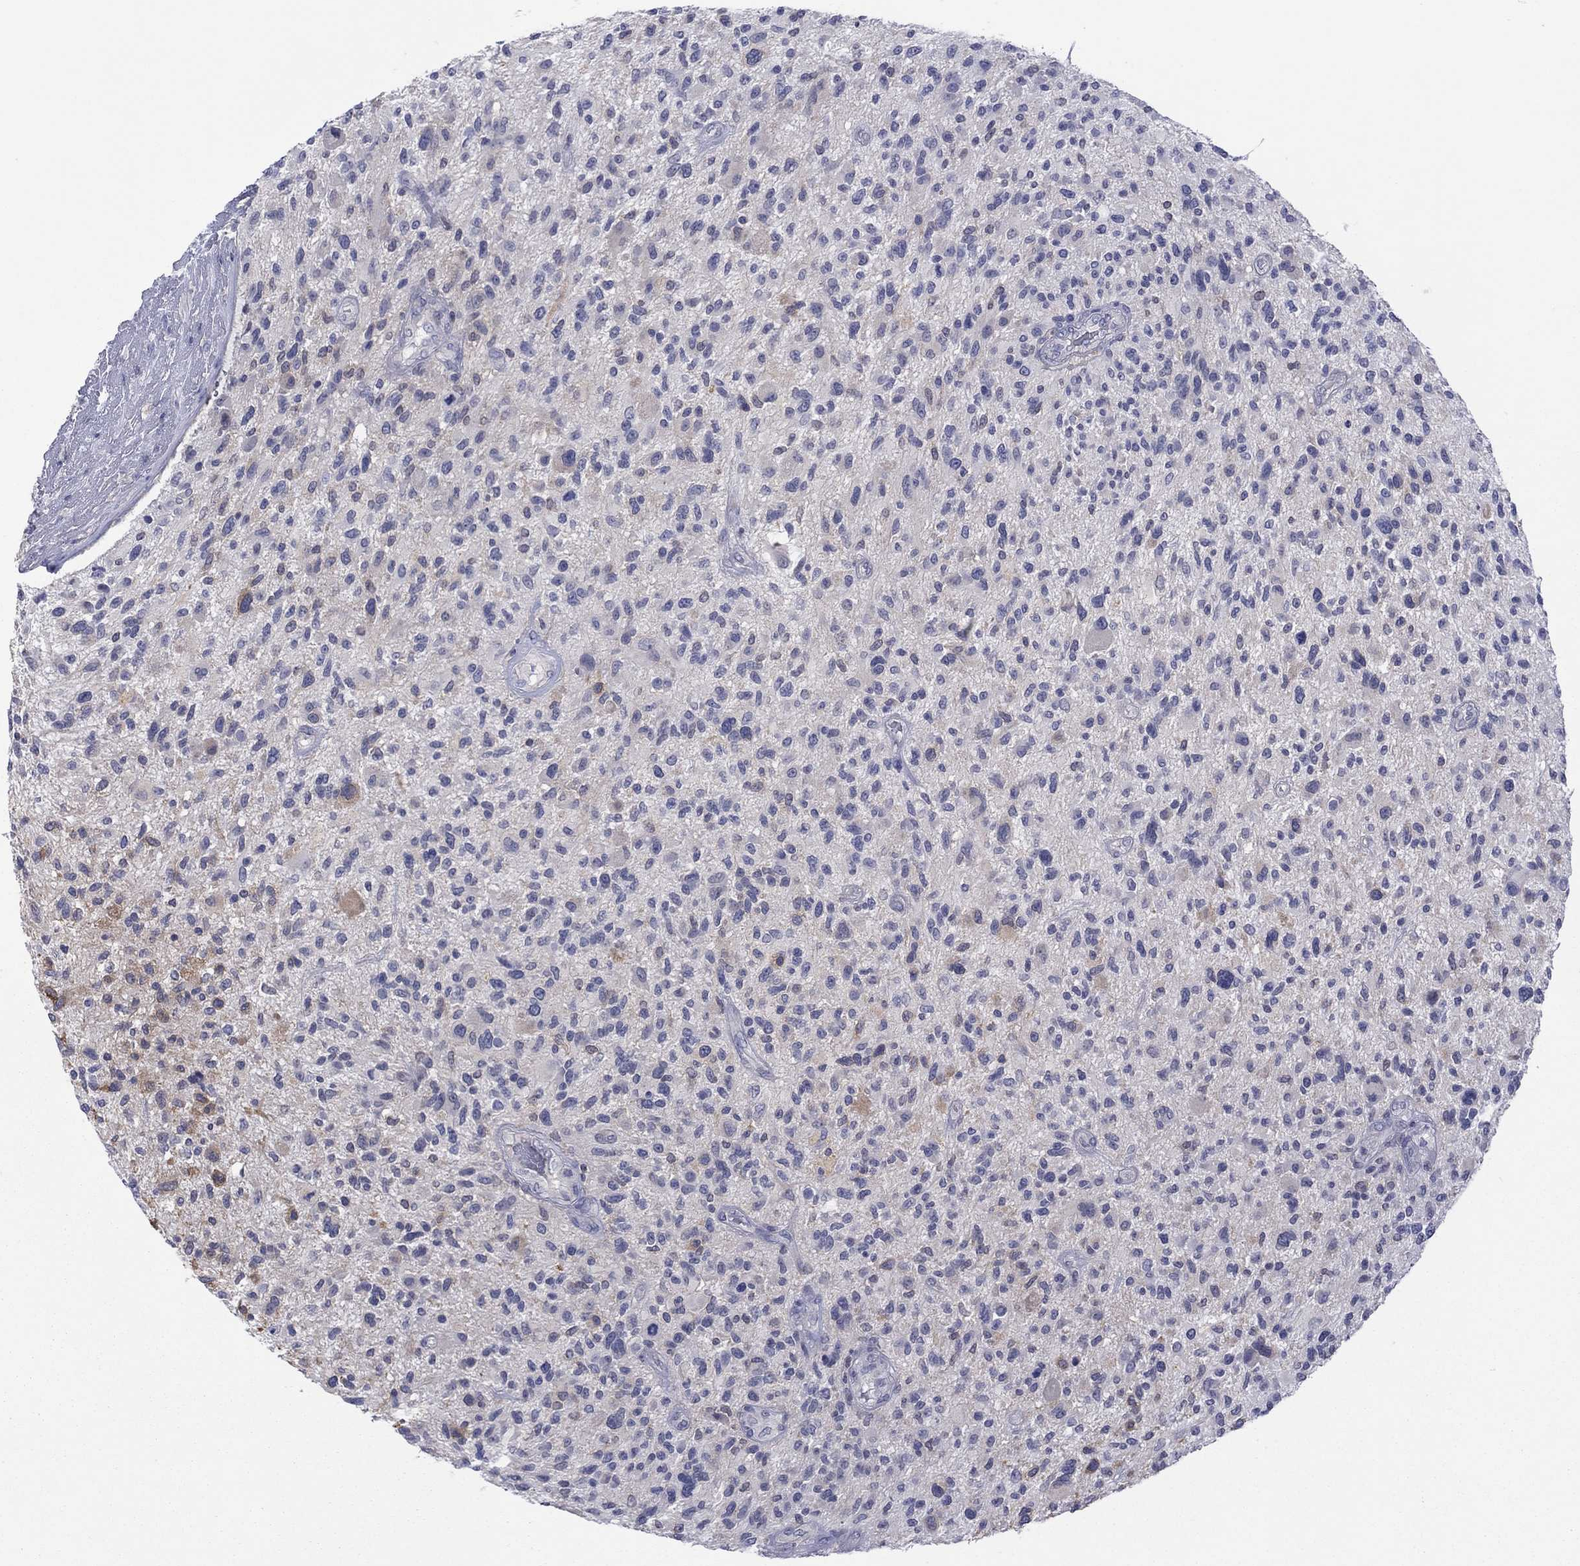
{"staining": {"intensity": "negative", "quantity": "none", "location": "none"}, "tissue": "glioma", "cell_type": "Tumor cells", "image_type": "cancer", "snomed": [{"axis": "morphology", "description": "Glioma, malignant, High grade"}, {"axis": "topography", "description": "Brain"}], "caption": "Immunohistochemistry of glioma exhibits no positivity in tumor cells.", "gene": "CYP2B6", "patient": {"sex": "male", "age": 47}}